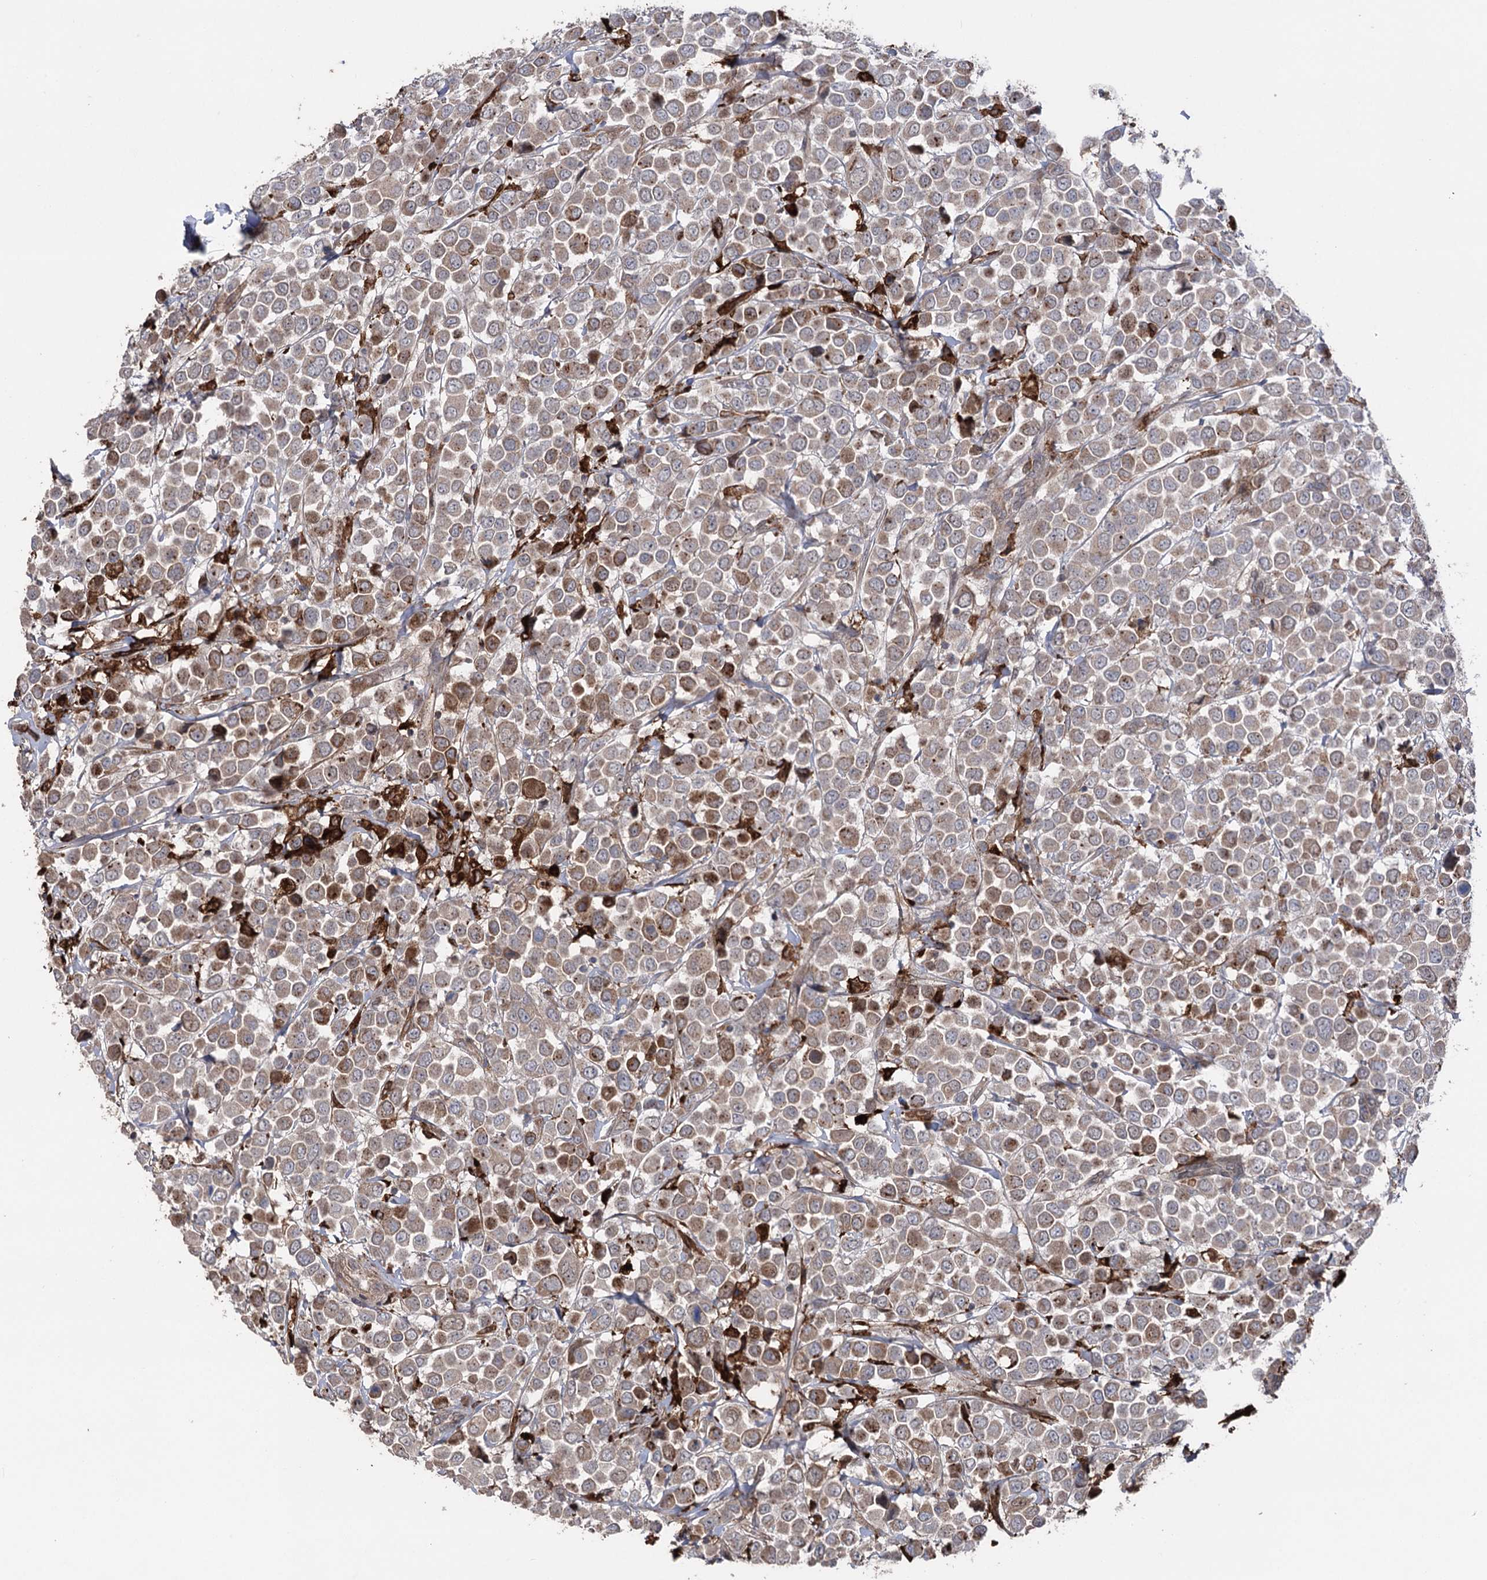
{"staining": {"intensity": "weak", "quantity": ">75%", "location": "cytoplasmic/membranous"}, "tissue": "breast cancer", "cell_type": "Tumor cells", "image_type": "cancer", "snomed": [{"axis": "morphology", "description": "Duct carcinoma"}, {"axis": "topography", "description": "Breast"}], "caption": "Human breast cancer stained with a brown dye reveals weak cytoplasmic/membranous positive staining in about >75% of tumor cells.", "gene": "OTUD1", "patient": {"sex": "female", "age": 61}}